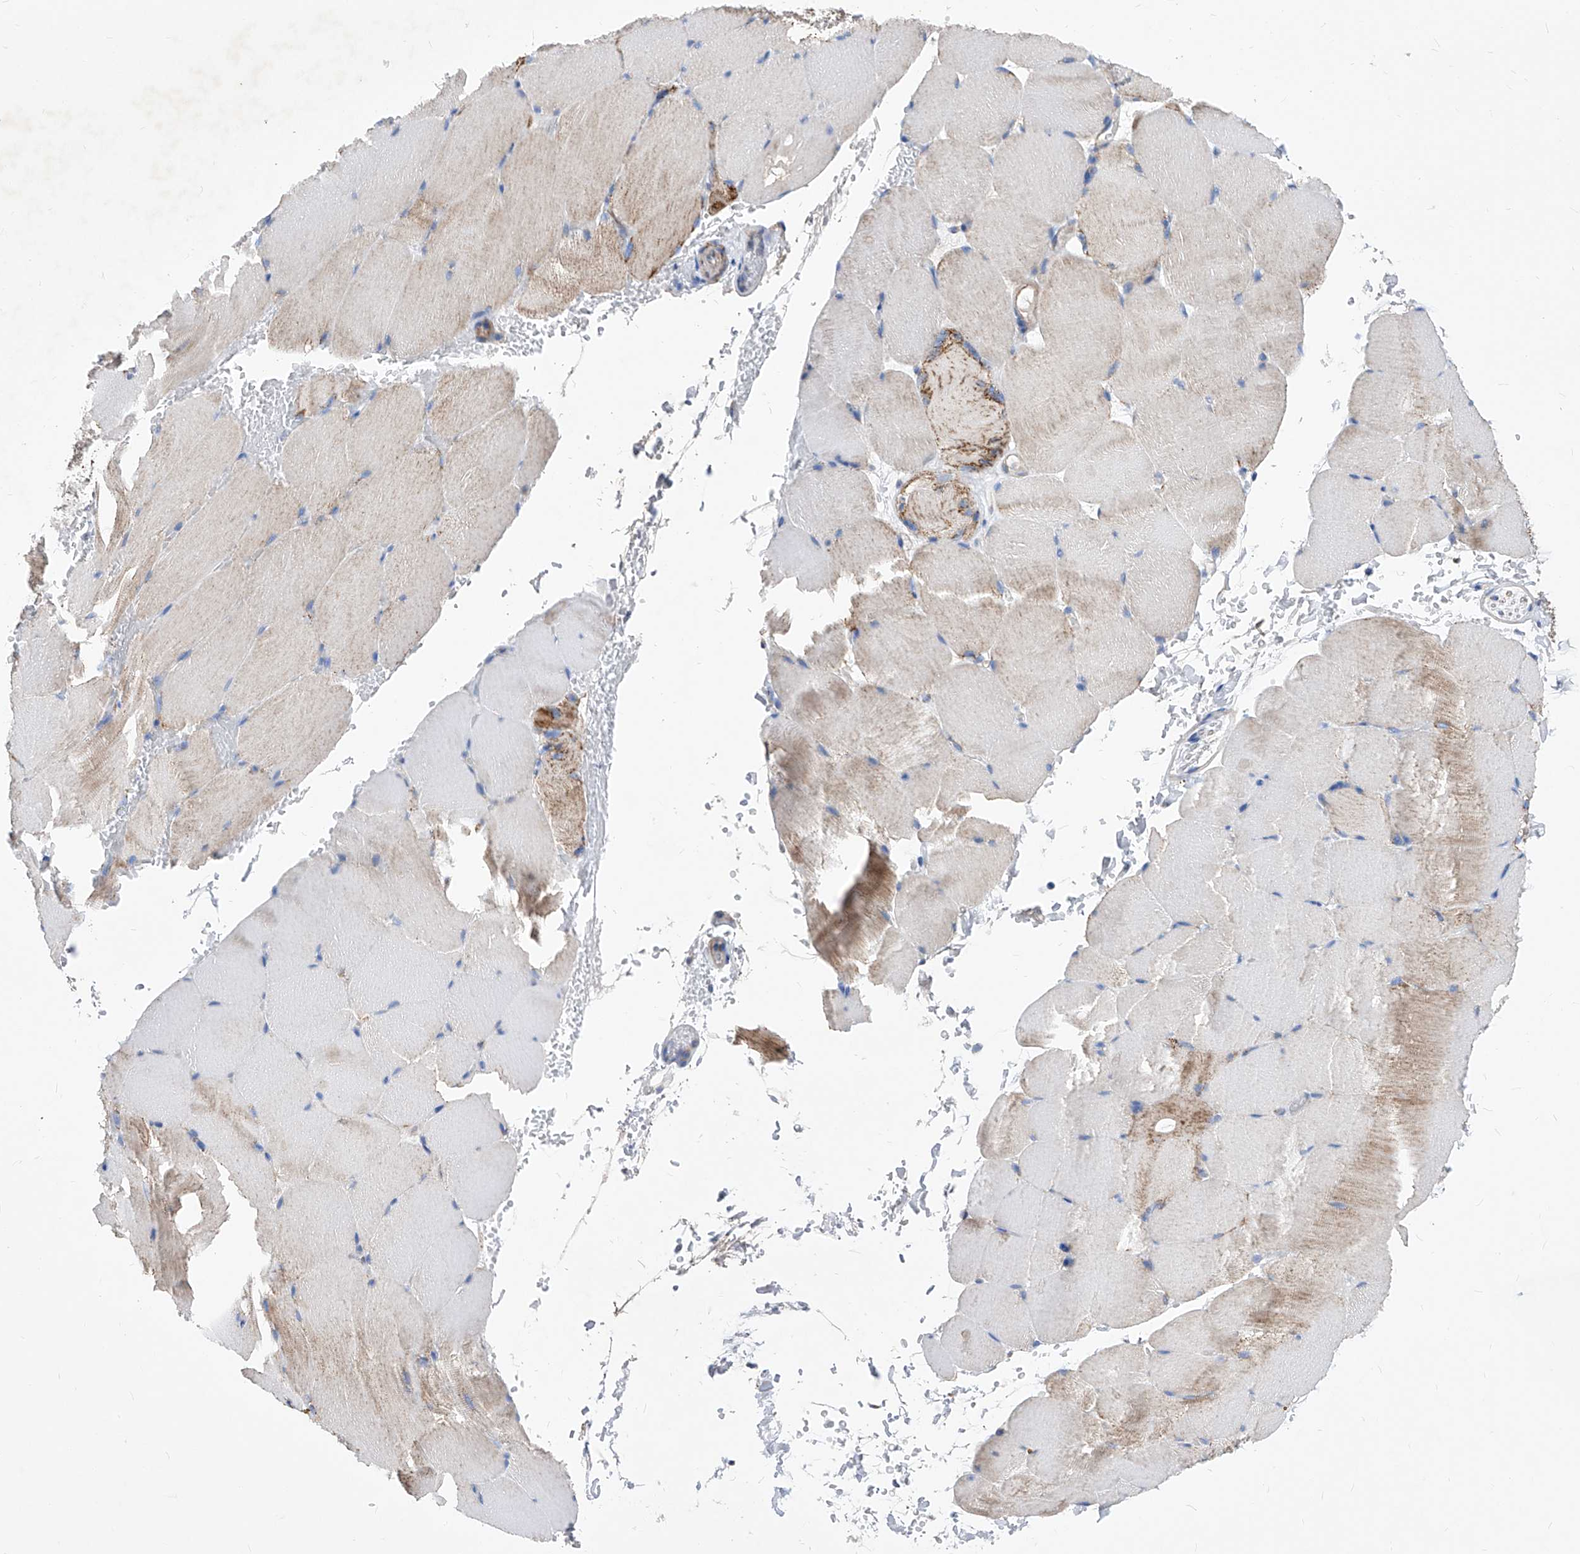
{"staining": {"intensity": "weak", "quantity": "<25%", "location": "cytoplasmic/membranous"}, "tissue": "skeletal muscle", "cell_type": "Myocytes", "image_type": "normal", "snomed": [{"axis": "morphology", "description": "Normal tissue, NOS"}, {"axis": "topography", "description": "Skeletal muscle"}, {"axis": "topography", "description": "Parathyroid gland"}], "caption": "A high-resolution histopathology image shows immunohistochemistry (IHC) staining of unremarkable skeletal muscle, which demonstrates no significant positivity in myocytes.", "gene": "HRNR", "patient": {"sex": "female", "age": 37}}